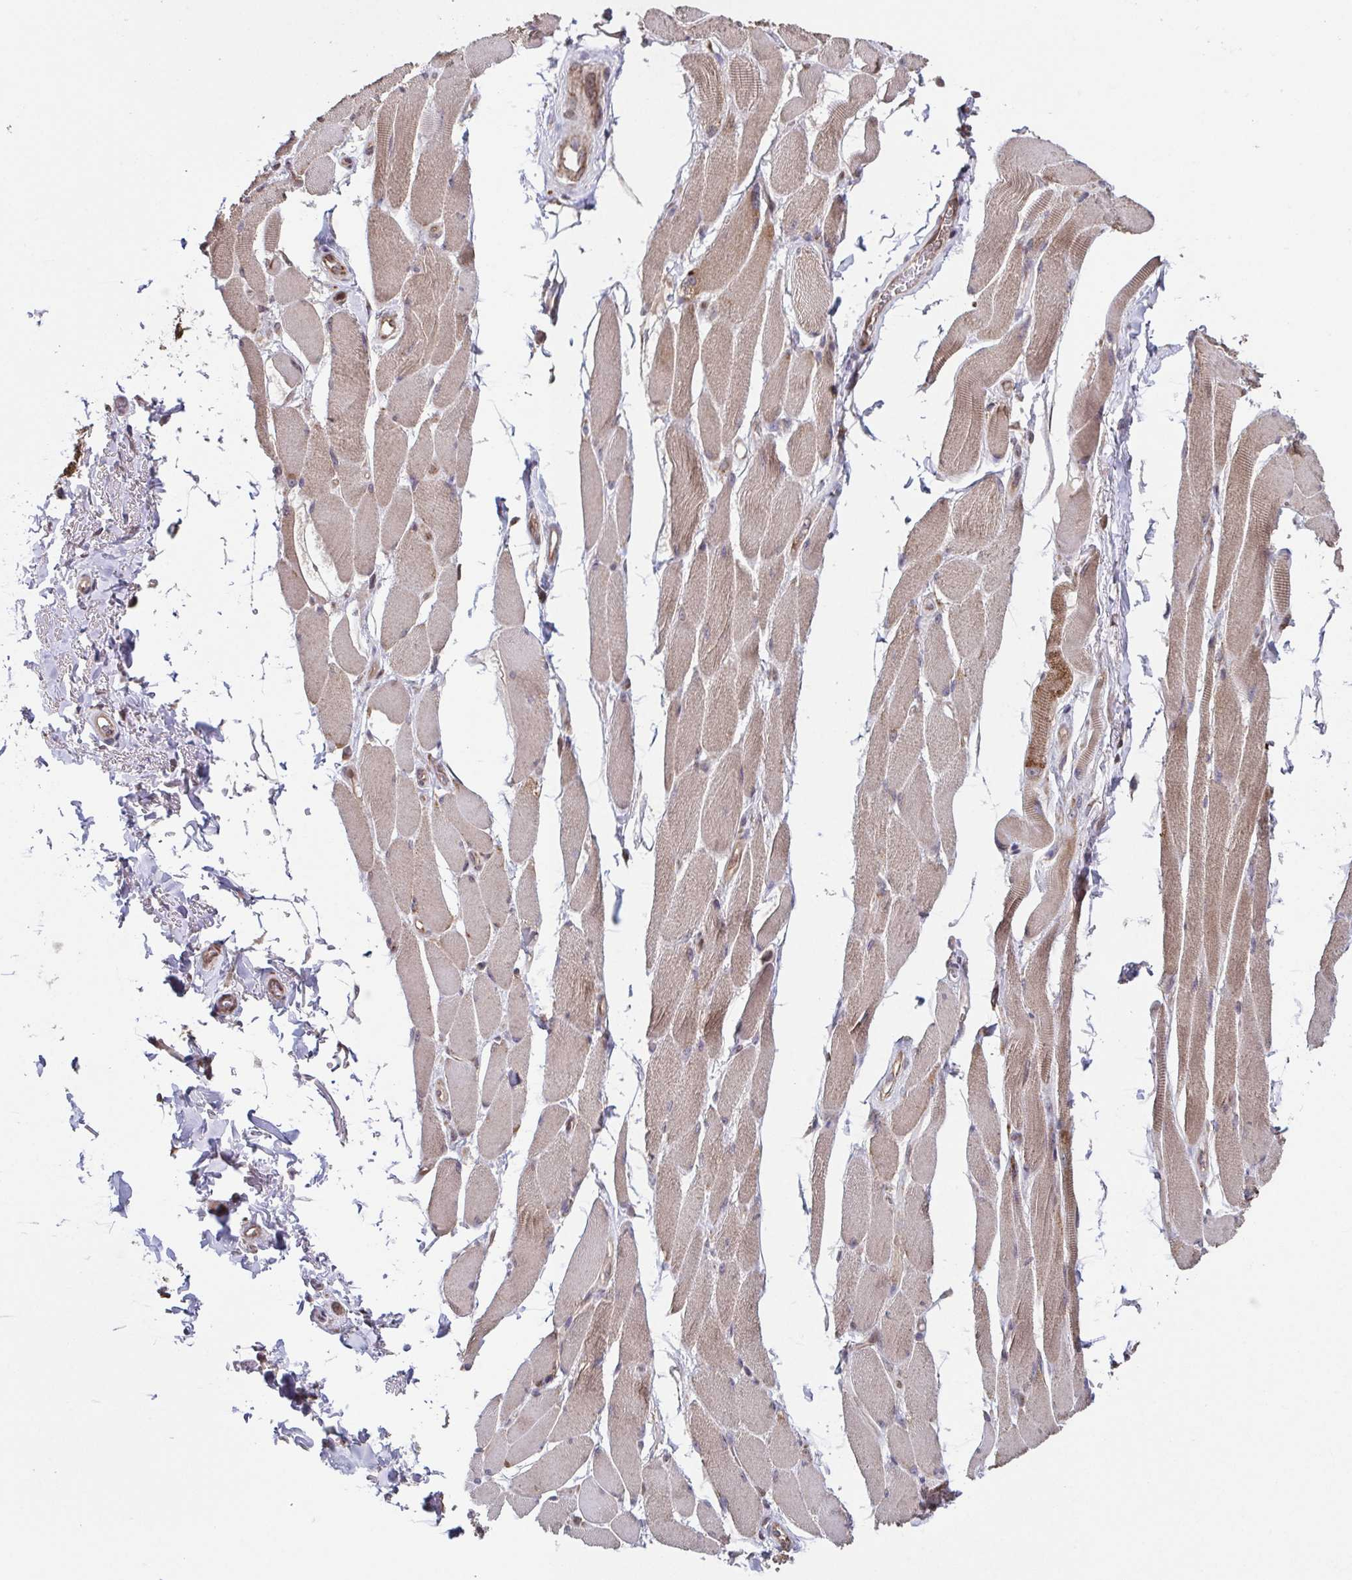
{"staining": {"intensity": "weak", "quantity": ">75%", "location": "cytoplasmic/membranous"}, "tissue": "skeletal muscle", "cell_type": "Myocytes", "image_type": "normal", "snomed": [{"axis": "morphology", "description": "Normal tissue, NOS"}, {"axis": "topography", "description": "Skeletal muscle"}, {"axis": "topography", "description": "Anal"}, {"axis": "topography", "description": "Peripheral nerve tissue"}], "caption": "Immunohistochemical staining of unremarkable human skeletal muscle reveals weak cytoplasmic/membranous protein positivity in approximately >75% of myocytes.", "gene": "TTC19", "patient": {"sex": "male", "age": 53}}